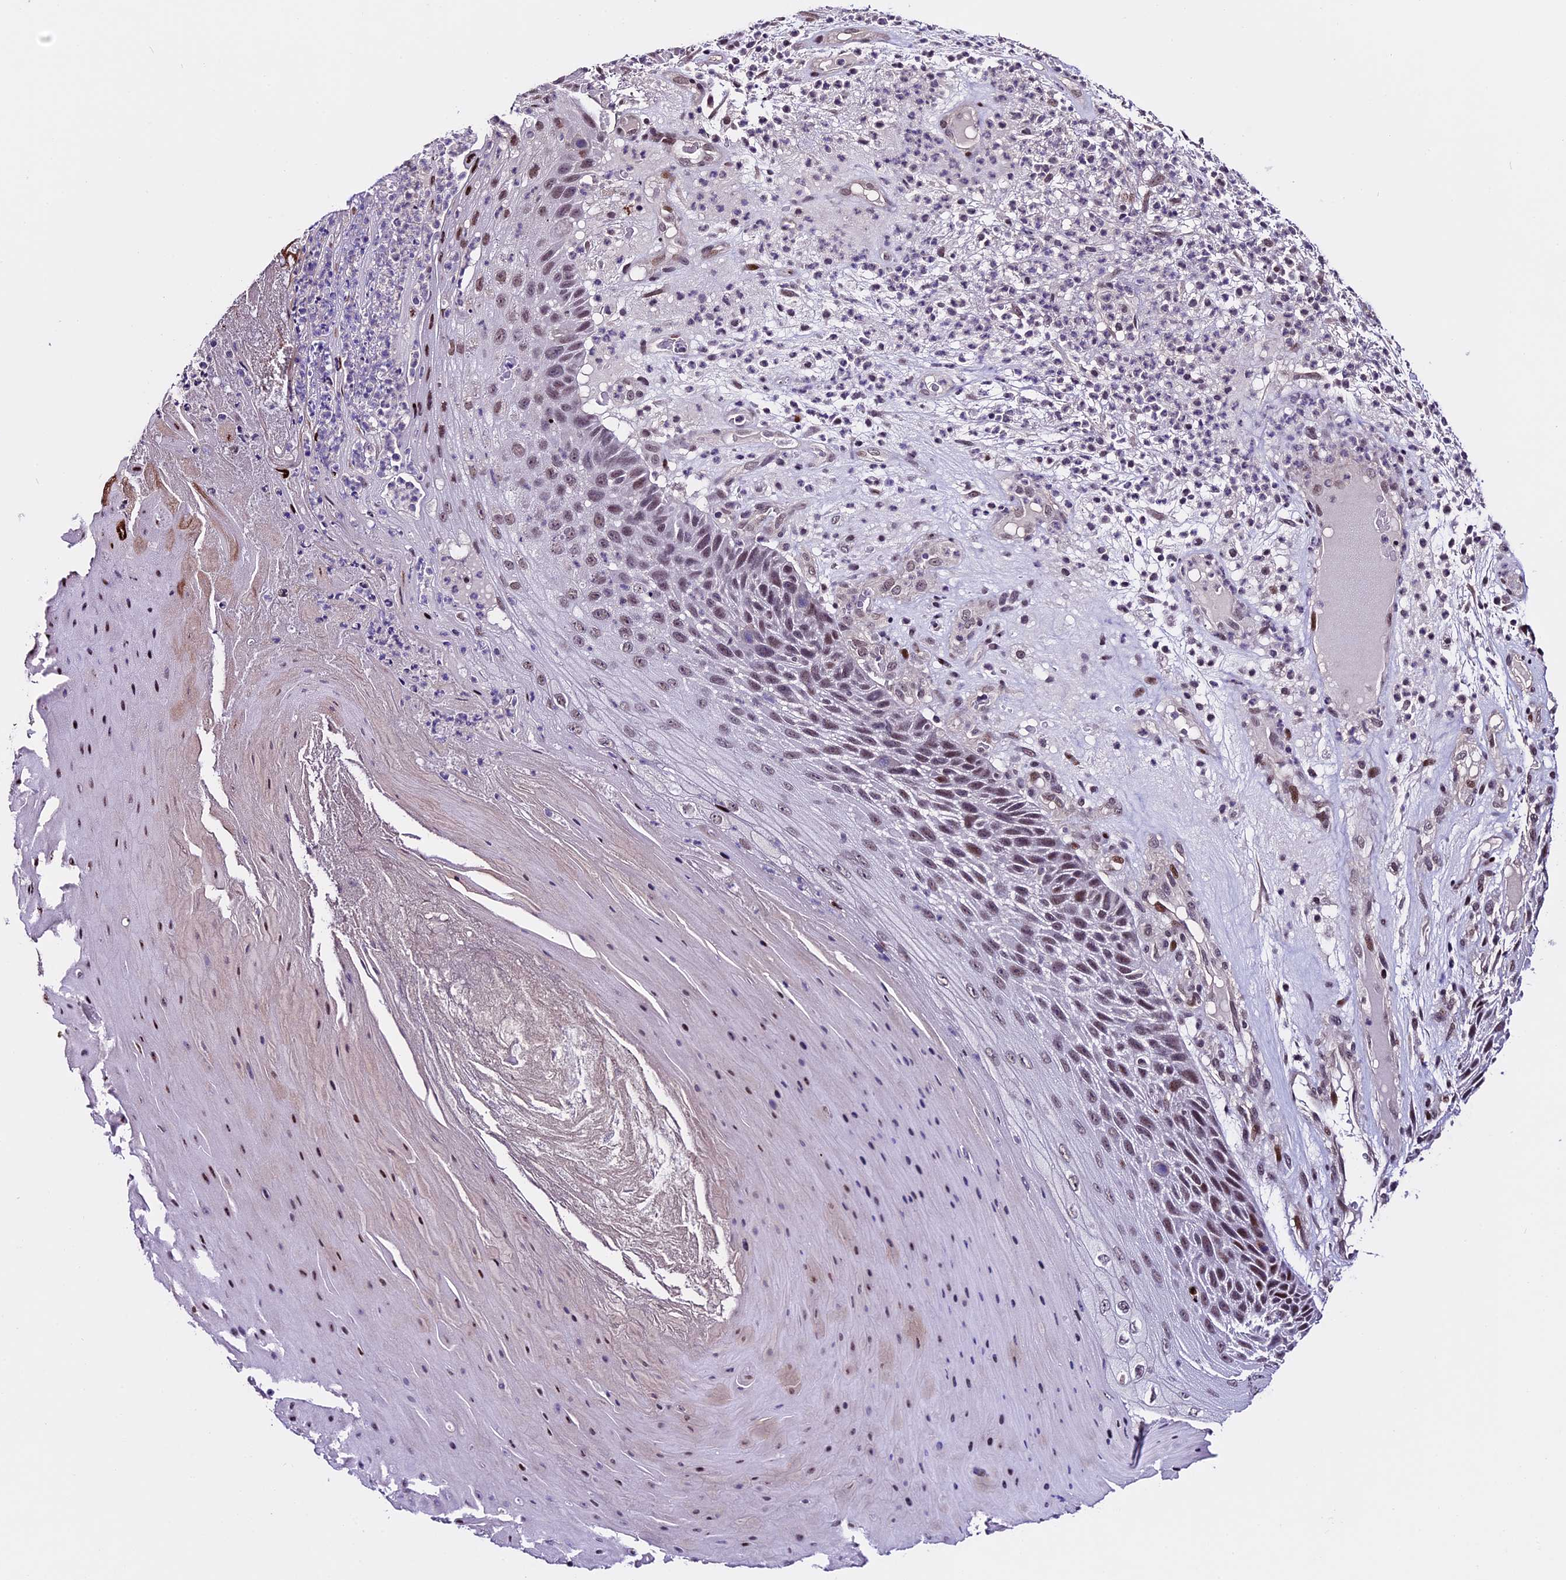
{"staining": {"intensity": "moderate", "quantity": "25%-75%", "location": "nuclear"}, "tissue": "skin cancer", "cell_type": "Tumor cells", "image_type": "cancer", "snomed": [{"axis": "morphology", "description": "Squamous cell carcinoma, NOS"}, {"axis": "topography", "description": "Skin"}], "caption": "Skin cancer (squamous cell carcinoma) was stained to show a protein in brown. There is medium levels of moderate nuclear staining in approximately 25%-75% of tumor cells.", "gene": "TCP11L2", "patient": {"sex": "female", "age": 88}}